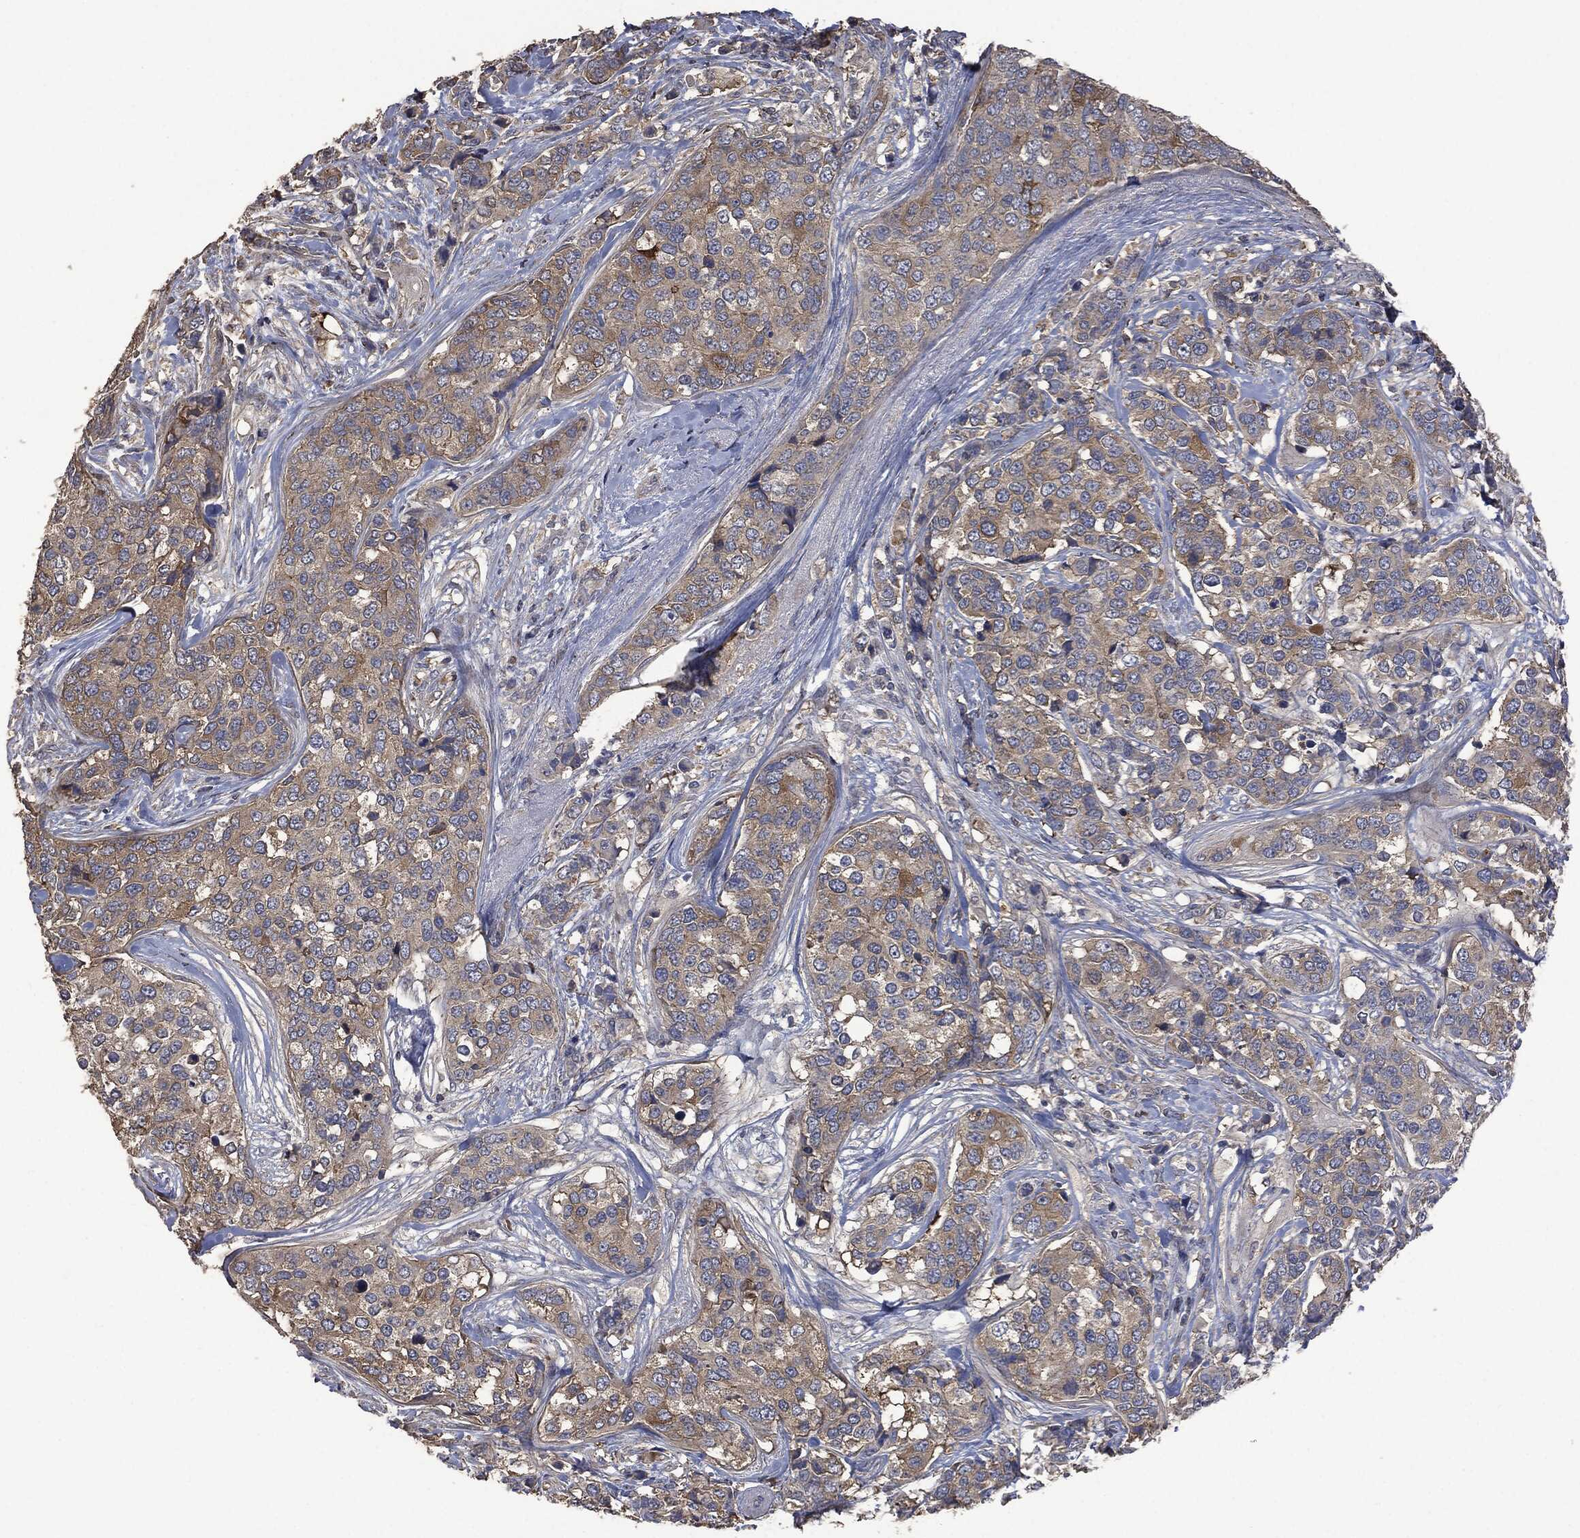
{"staining": {"intensity": "moderate", "quantity": "25%-75%", "location": "cytoplasmic/membranous"}, "tissue": "breast cancer", "cell_type": "Tumor cells", "image_type": "cancer", "snomed": [{"axis": "morphology", "description": "Lobular carcinoma"}, {"axis": "topography", "description": "Breast"}], "caption": "Breast cancer (lobular carcinoma) tissue shows moderate cytoplasmic/membranous staining in about 25%-75% of tumor cells, visualized by immunohistochemistry. (IHC, brightfield microscopy, high magnification).", "gene": "MSLN", "patient": {"sex": "female", "age": 59}}